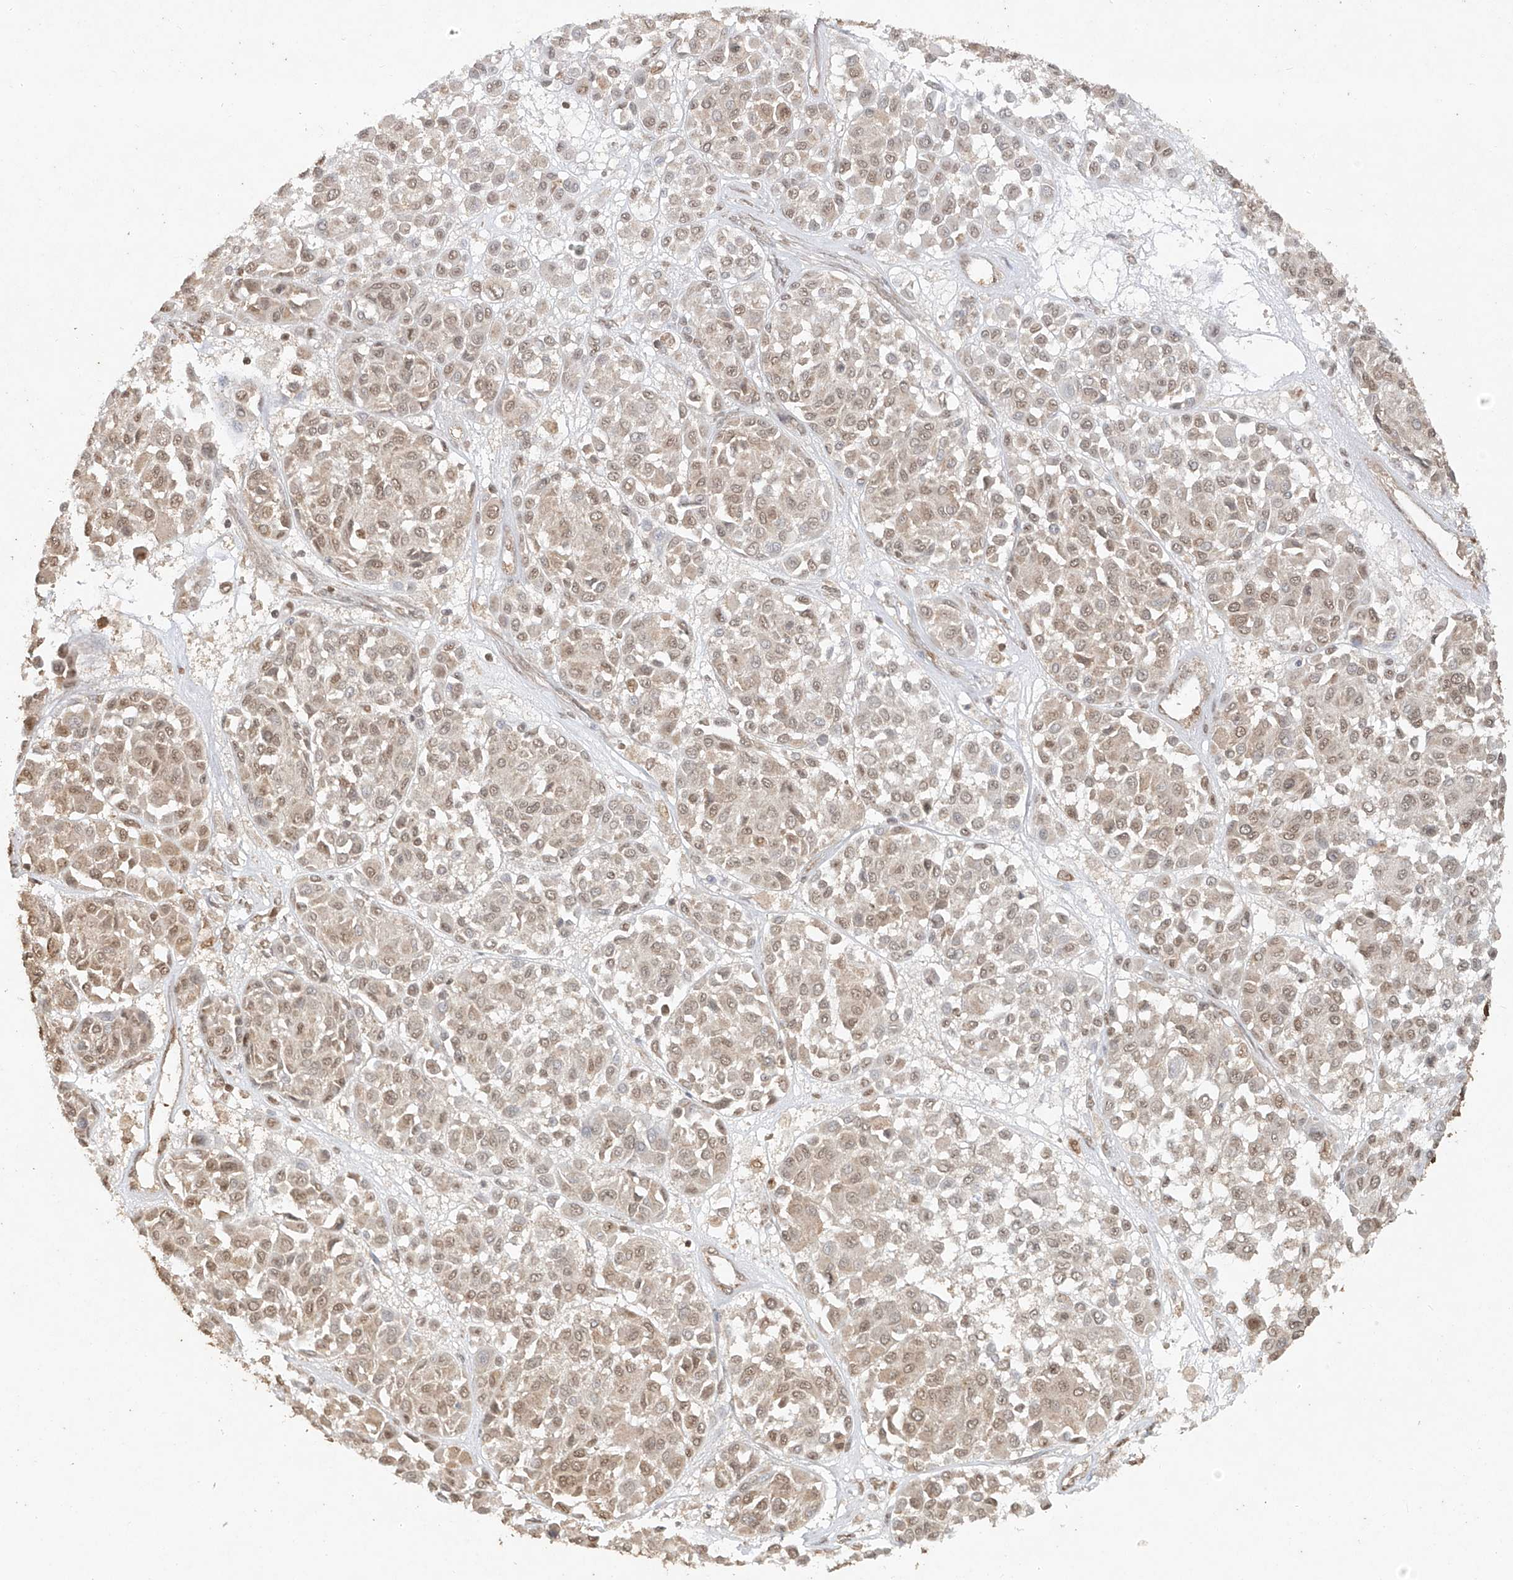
{"staining": {"intensity": "weak", "quantity": ">75%", "location": "nuclear"}, "tissue": "melanoma", "cell_type": "Tumor cells", "image_type": "cancer", "snomed": [{"axis": "morphology", "description": "Malignant melanoma, Metastatic site"}, {"axis": "topography", "description": "Soft tissue"}], "caption": "Immunohistochemistry (IHC) micrograph of neoplastic tissue: human melanoma stained using immunohistochemistry displays low levels of weak protein expression localized specifically in the nuclear of tumor cells, appearing as a nuclear brown color.", "gene": "TIGAR", "patient": {"sex": "male", "age": 41}}